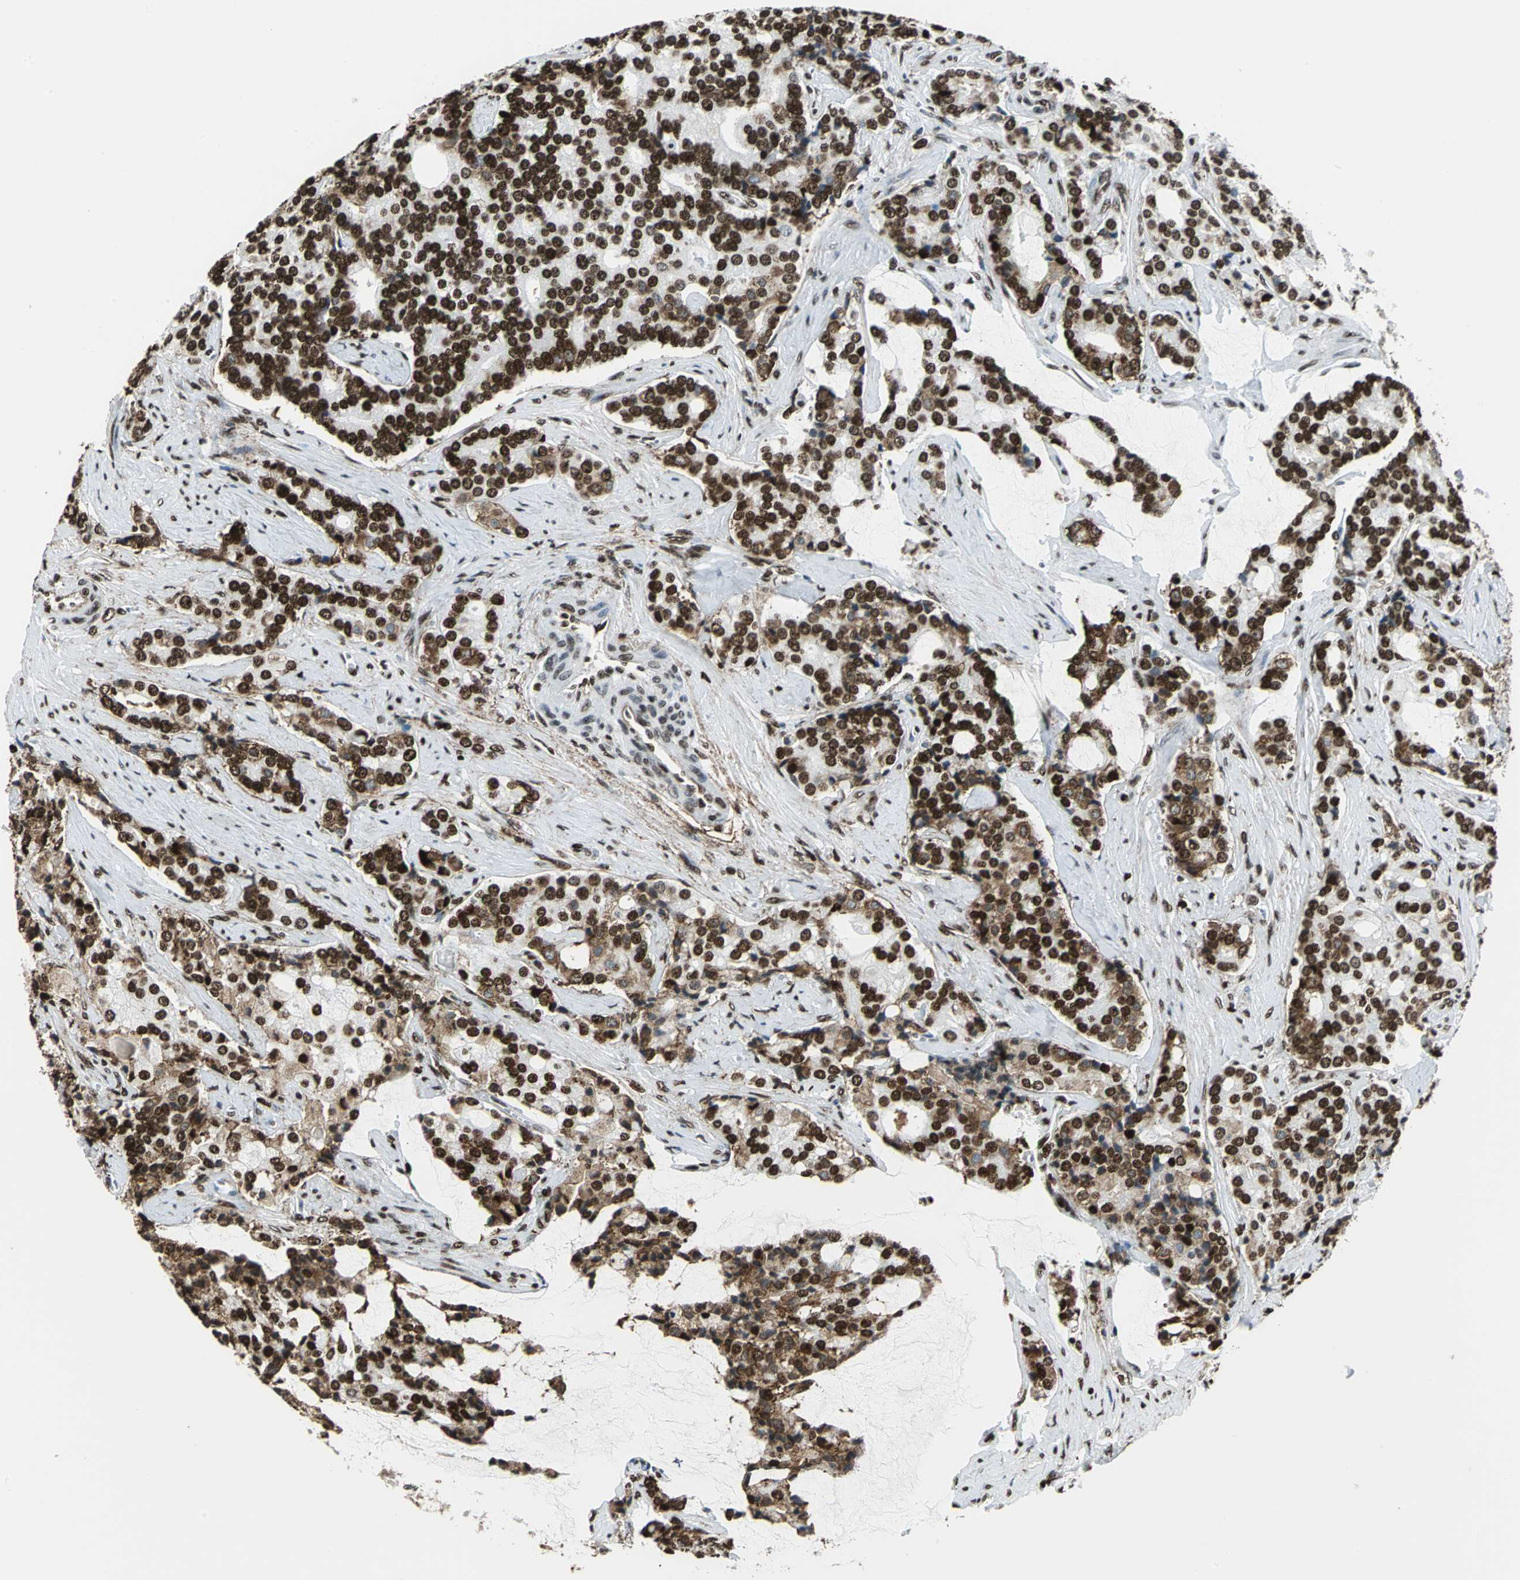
{"staining": {"intensity": "strong", "quantity": ">75%", "location": "cytoplasmic/membranous,nuclear"}, "tissue": "prostate cancer", "cell_type": "Tumor cells", "image_type": "cancer", "snomed": [{"axis": "morphology", "description": "Adenocarcinoma, Low grade"}, {"axis": "topography", "description": "Prostate"}], "caption": "Immunohistochemistry (IHC) staining of prostate cancer, which reveals high levels of strong cytoplasmic/membranous and nuclear staining in approximately >75% of tumor cells indicating strong cytoplasmic/membranous and nuclear protein expression. The staining was performed using DAB (brown) for protein detection and nuclei were counterstained in hematoxylin (blue).", "gene": "APEX1", "patient": {"sex": "male", "age": 58}}